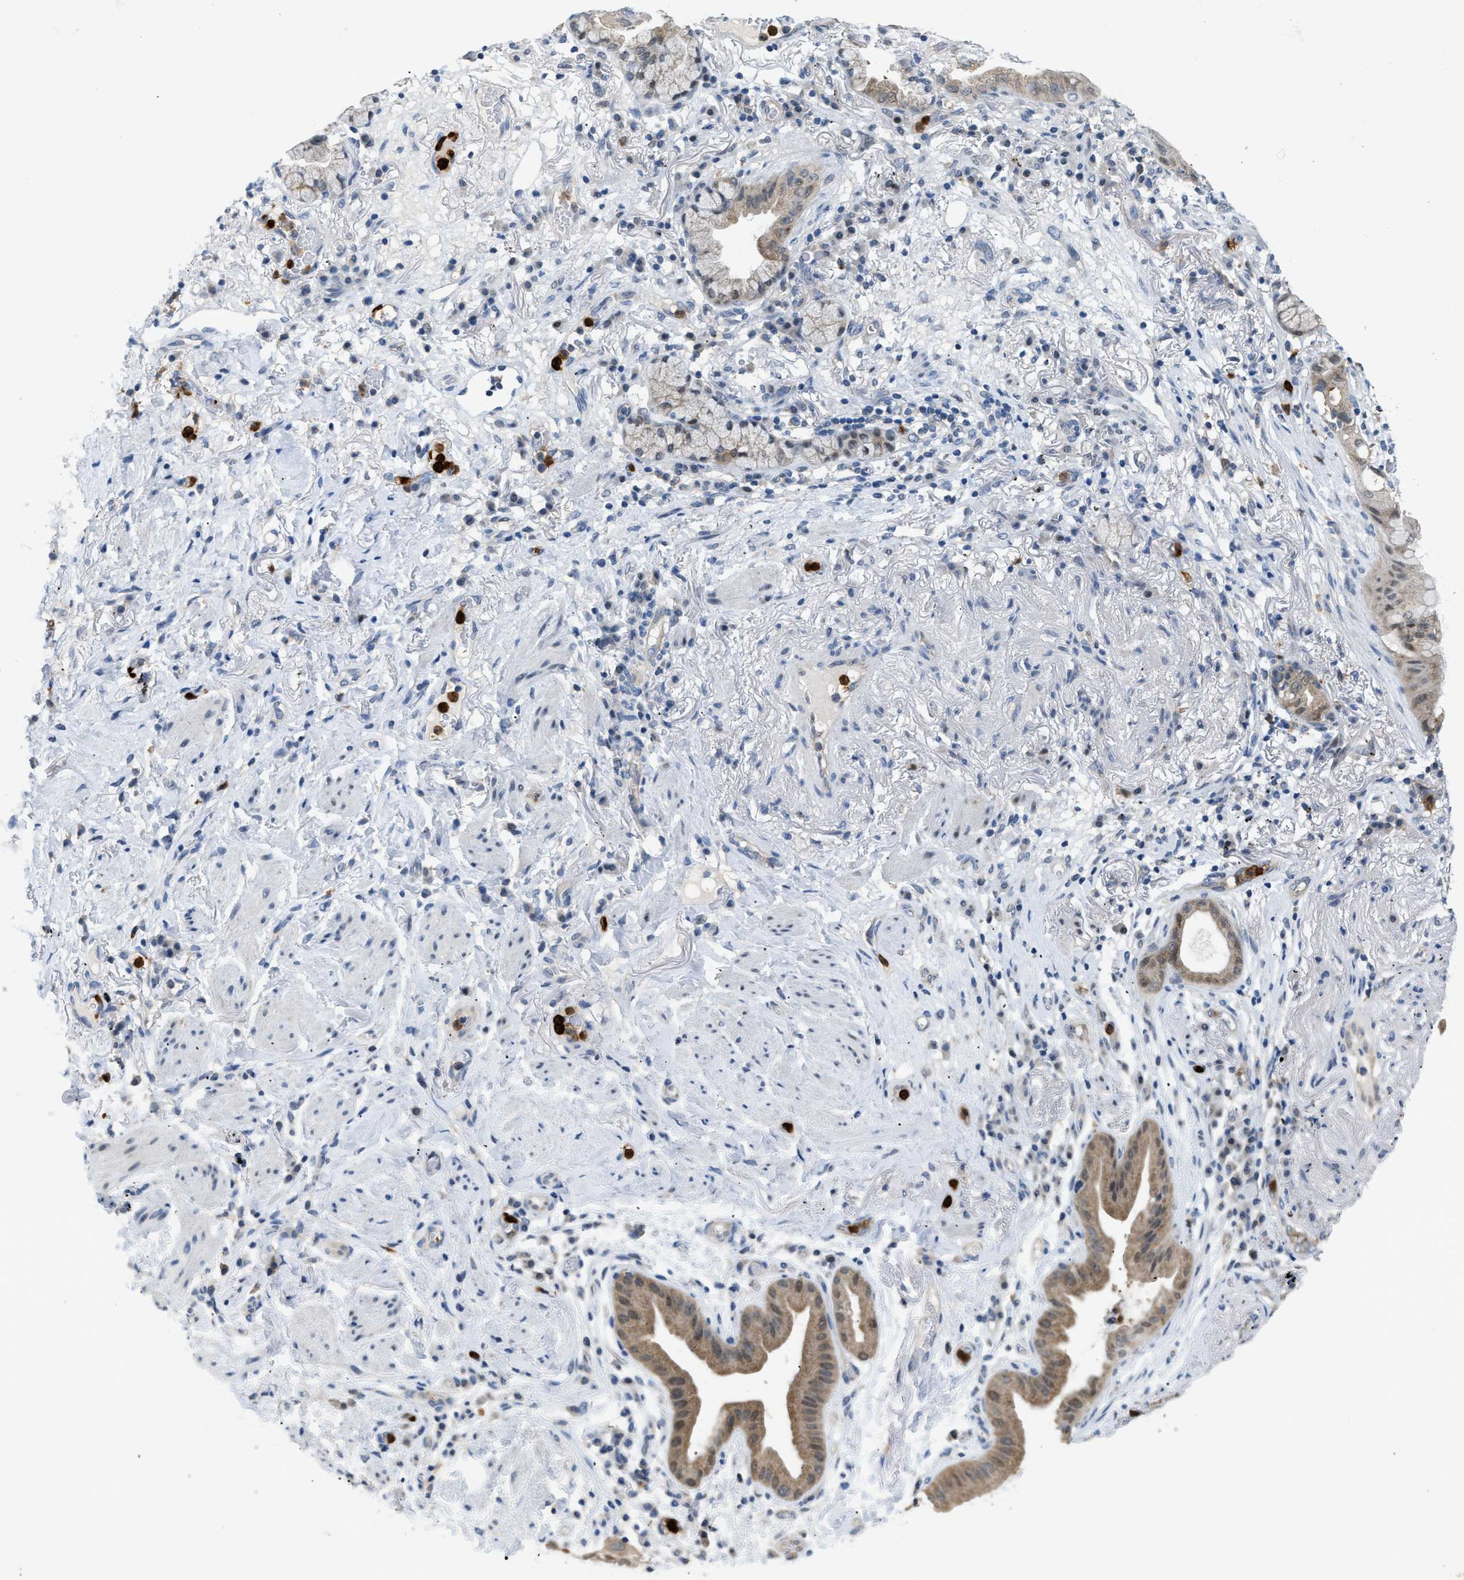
{"staining": {"intensity": "weak", "quantity": ">75%", "location": "cytoplasmic/membranous"}, "tissue": "lung cancer", "cell_type": "Tumor cells", "image_type": "cancer", "snomed": [{"axis": "morphology", "description": "Normal tissue, NOS"}, {"axis": "morphology", "description": "Adenocarcinoma, NOS"}, {"axis": "topography", "description": "Bronchus"}, {"axis": "topography", "description": "Lung"}], "caption": "Lung cancer stained for a protein shows weak cytoplasmic/membranous positivity in tumor cells.", "gene": "TOMM34", "patient": {"sex": "female", "age": 70}}